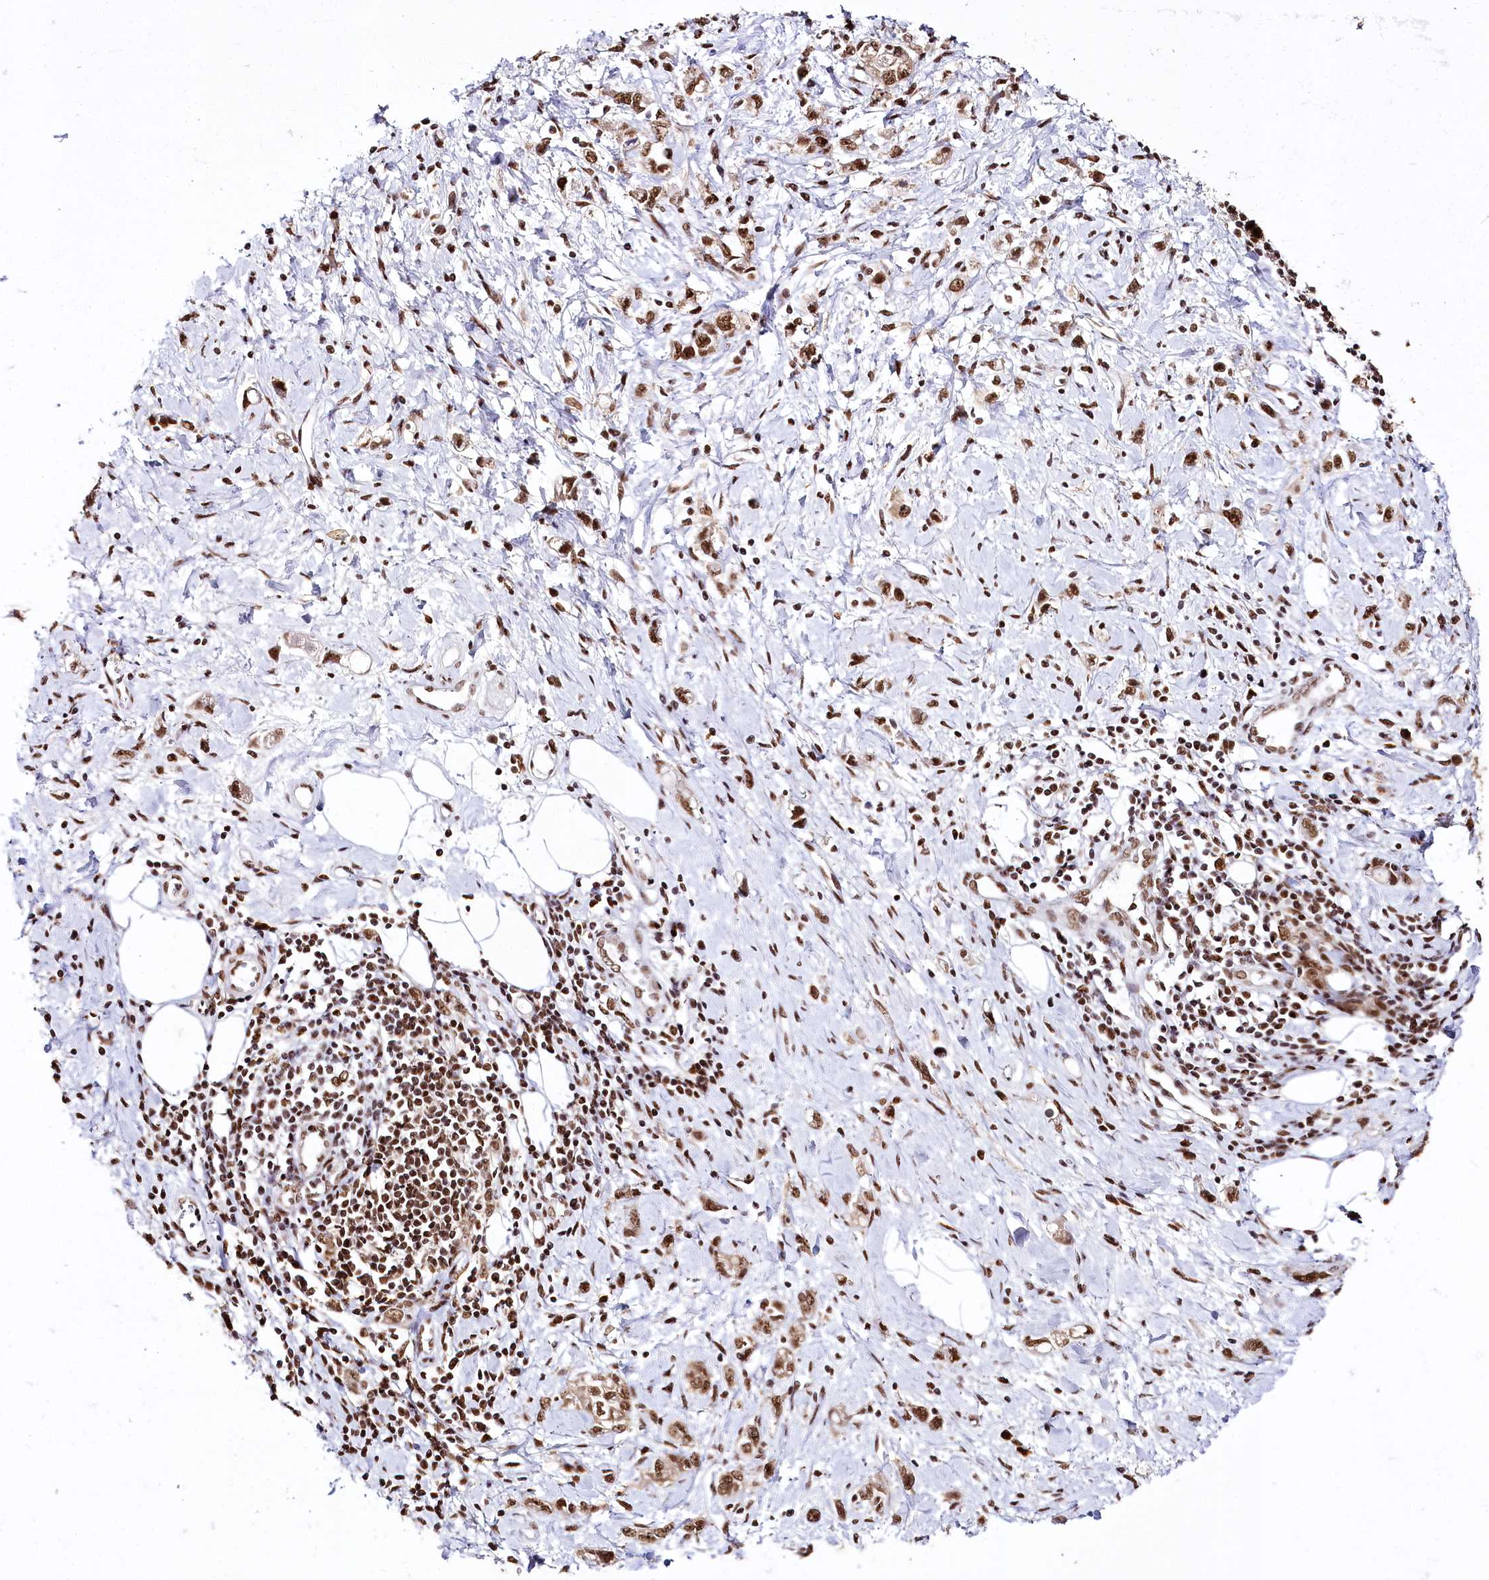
{"staining": {"intensity": "moderate", "quantity": ">75%", "location": "nuclear"}, "tissue": "stomach cancer", "cell_type": "Tumor cells", "image_type": "cancer", "snomed": [{"axis": "morphology", "description": "Adenocarcinoma, NOS"}, {"axis": "topography", "description": "Stomach"}], "caption": "Tumor cells show medium levels of moderate nuclear expression in approximately >75% of cells in stomach cancer (adenocarcinoma). The protein is shown in brown color, while the nuclei are stained blue.", "gene": "SMARCE1", "patient": {"sex": "female", "age": 76}}